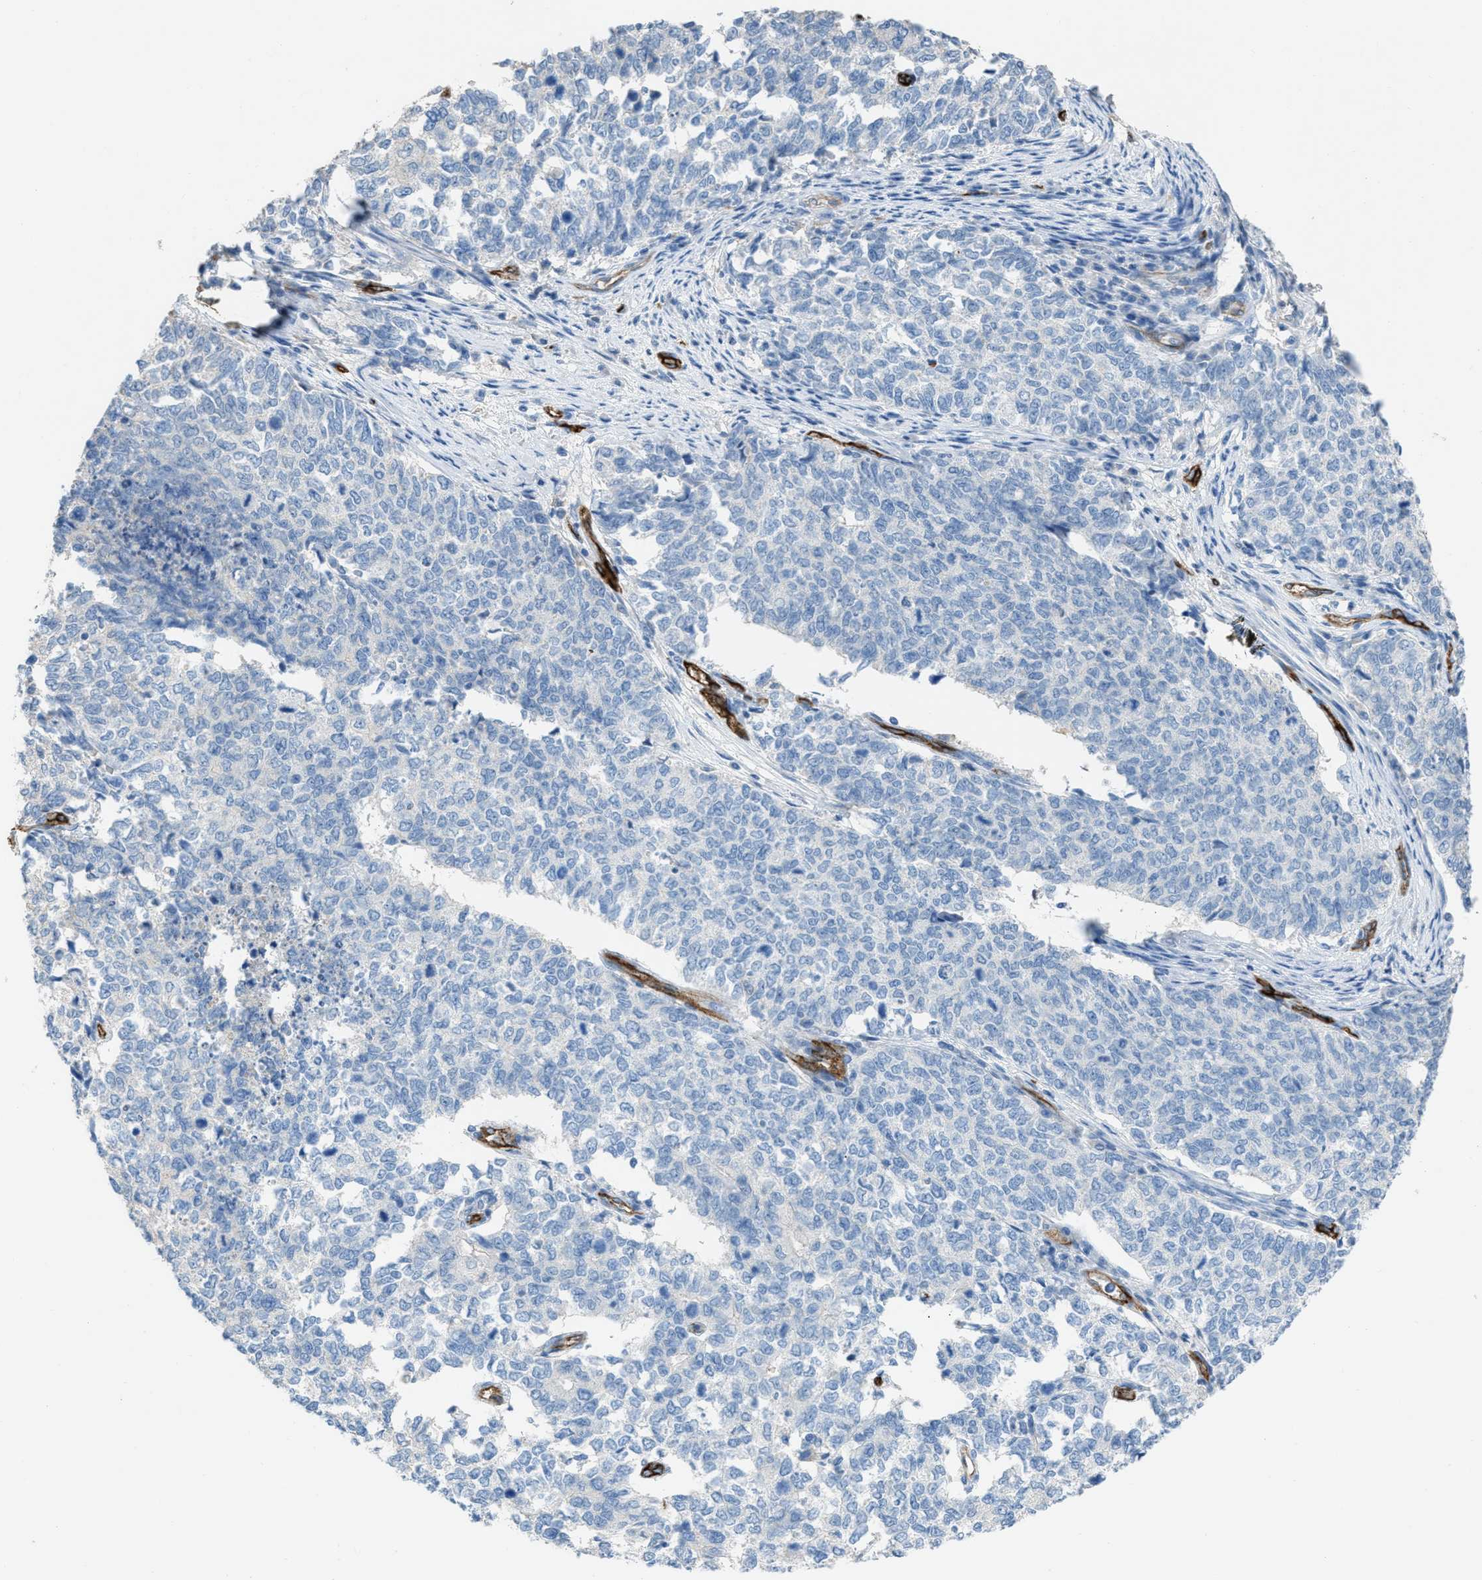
{"staining": {"intensity": "negative", "quantity": "none", "location": "none"}, "tissue": "cervical cancer", "cell_type": "Tumor cells", "image_type": "cancer", "snomed": [{"axis": "morphology", "description": "Squamous cell carcinoma, NOS"}, {"axis": "topography", "description": "Cervix"}], "caption": "DAB (3,3'-diaminobenzidine) immunohistochemical staining of human cervical cancer demonstrates no significant staining in tumor cells.", "gene": "DYSF", "patient": {"sex": "female", "age": 63}}